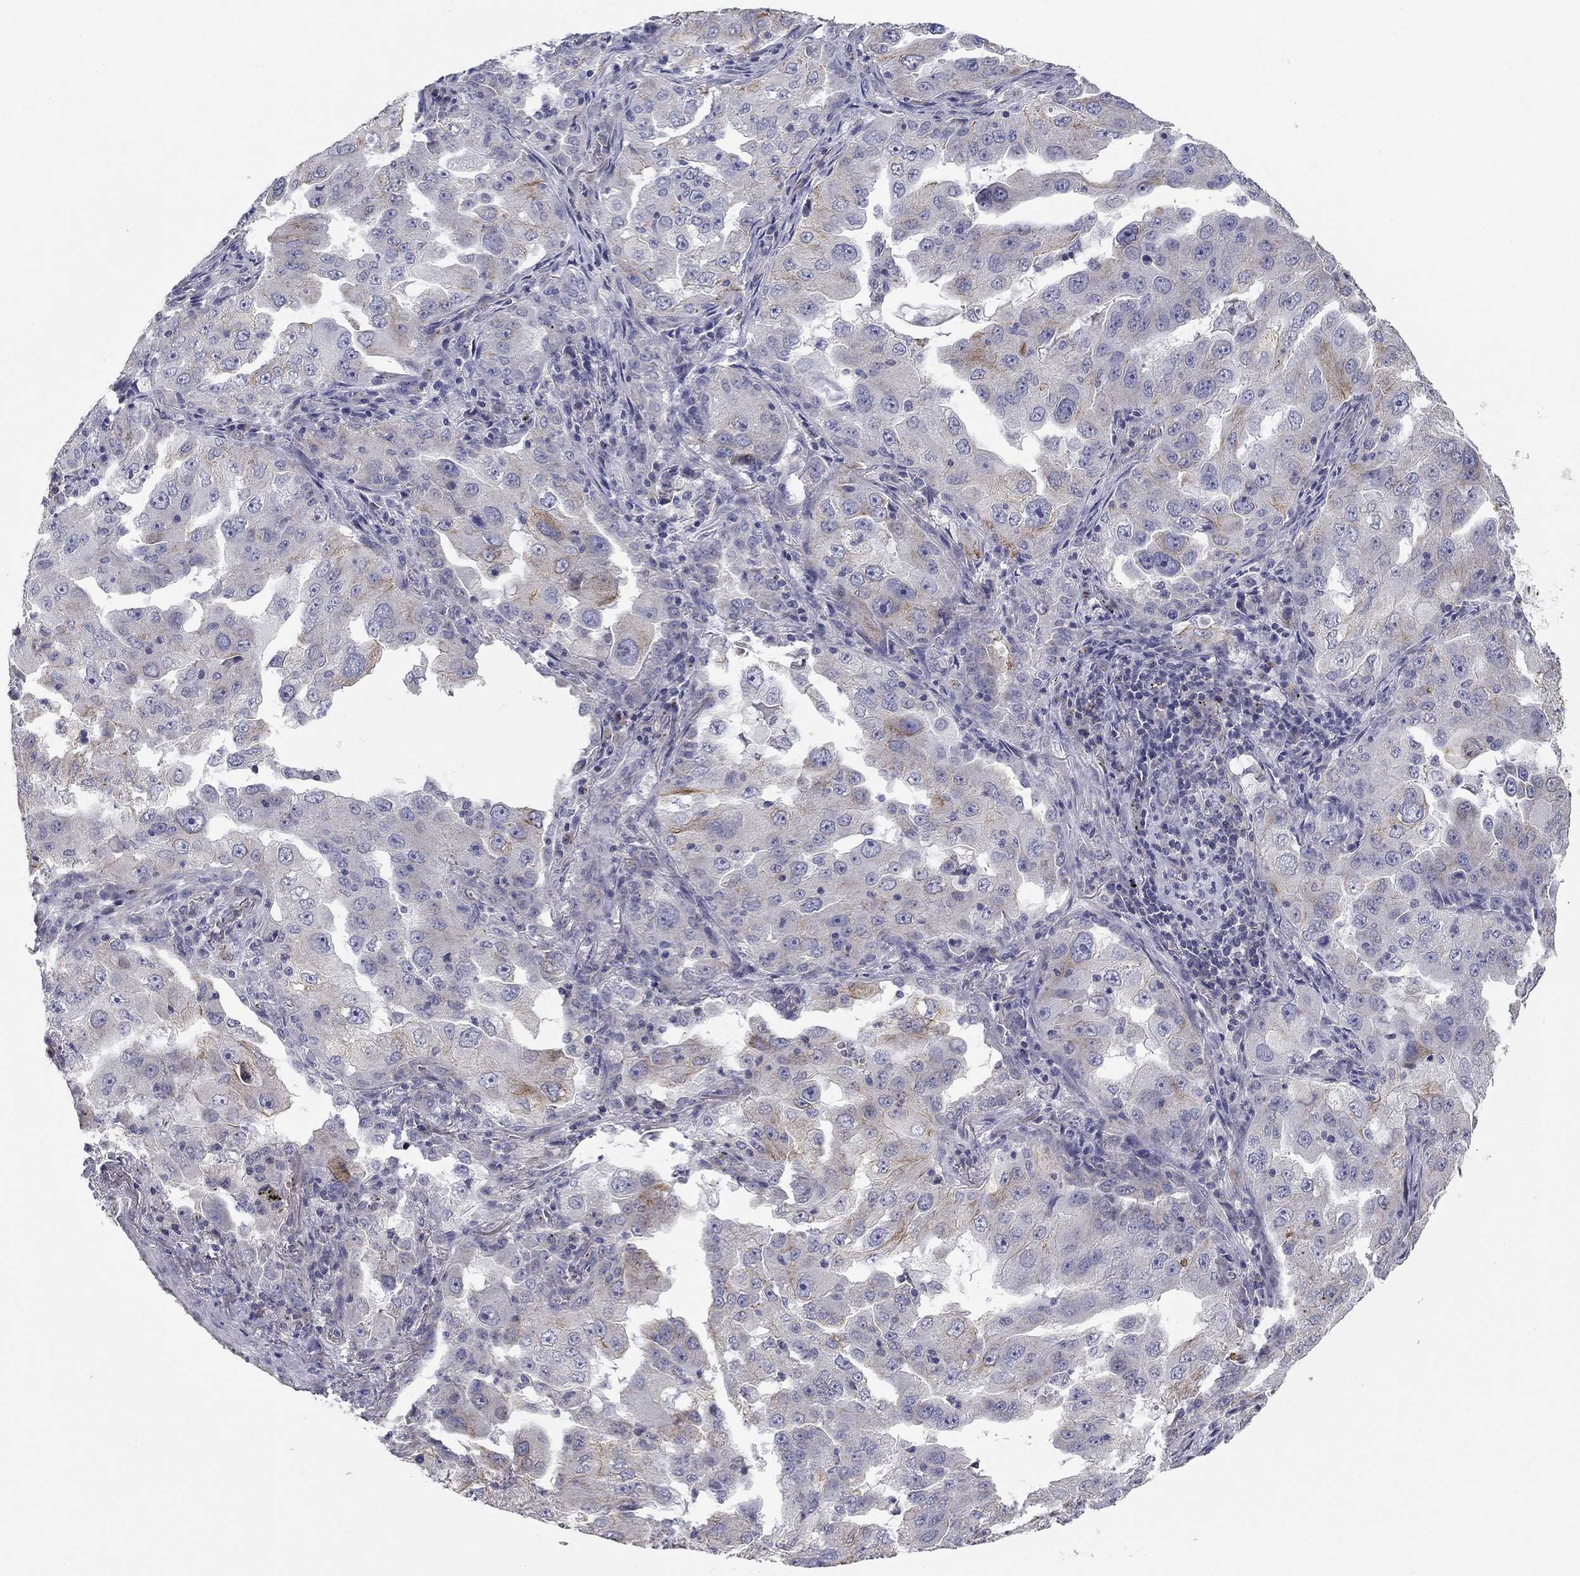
{"staining": {"intensity": "weak", "quantity": "<25%", "location": "cytoplasmic/membranous"}, "tissue": "lung cancer", "cell_type": "Tumor cells", "image_type": "cancer", "snomed": [{"axis": "morphology", "description": "Adenocarcinoma, NOS"}, {"axis": "topography", "description": "Lung"}], "caption": "This image is of lung cancer (adenocarcinoma) stained with immunohistochemistry to label a protein in brown with the nuclei are counter-stained blue. There is no expression in tumor cells.", "gene": "SEPTIN3", "patient": {"sex": "female", "age": 61}}